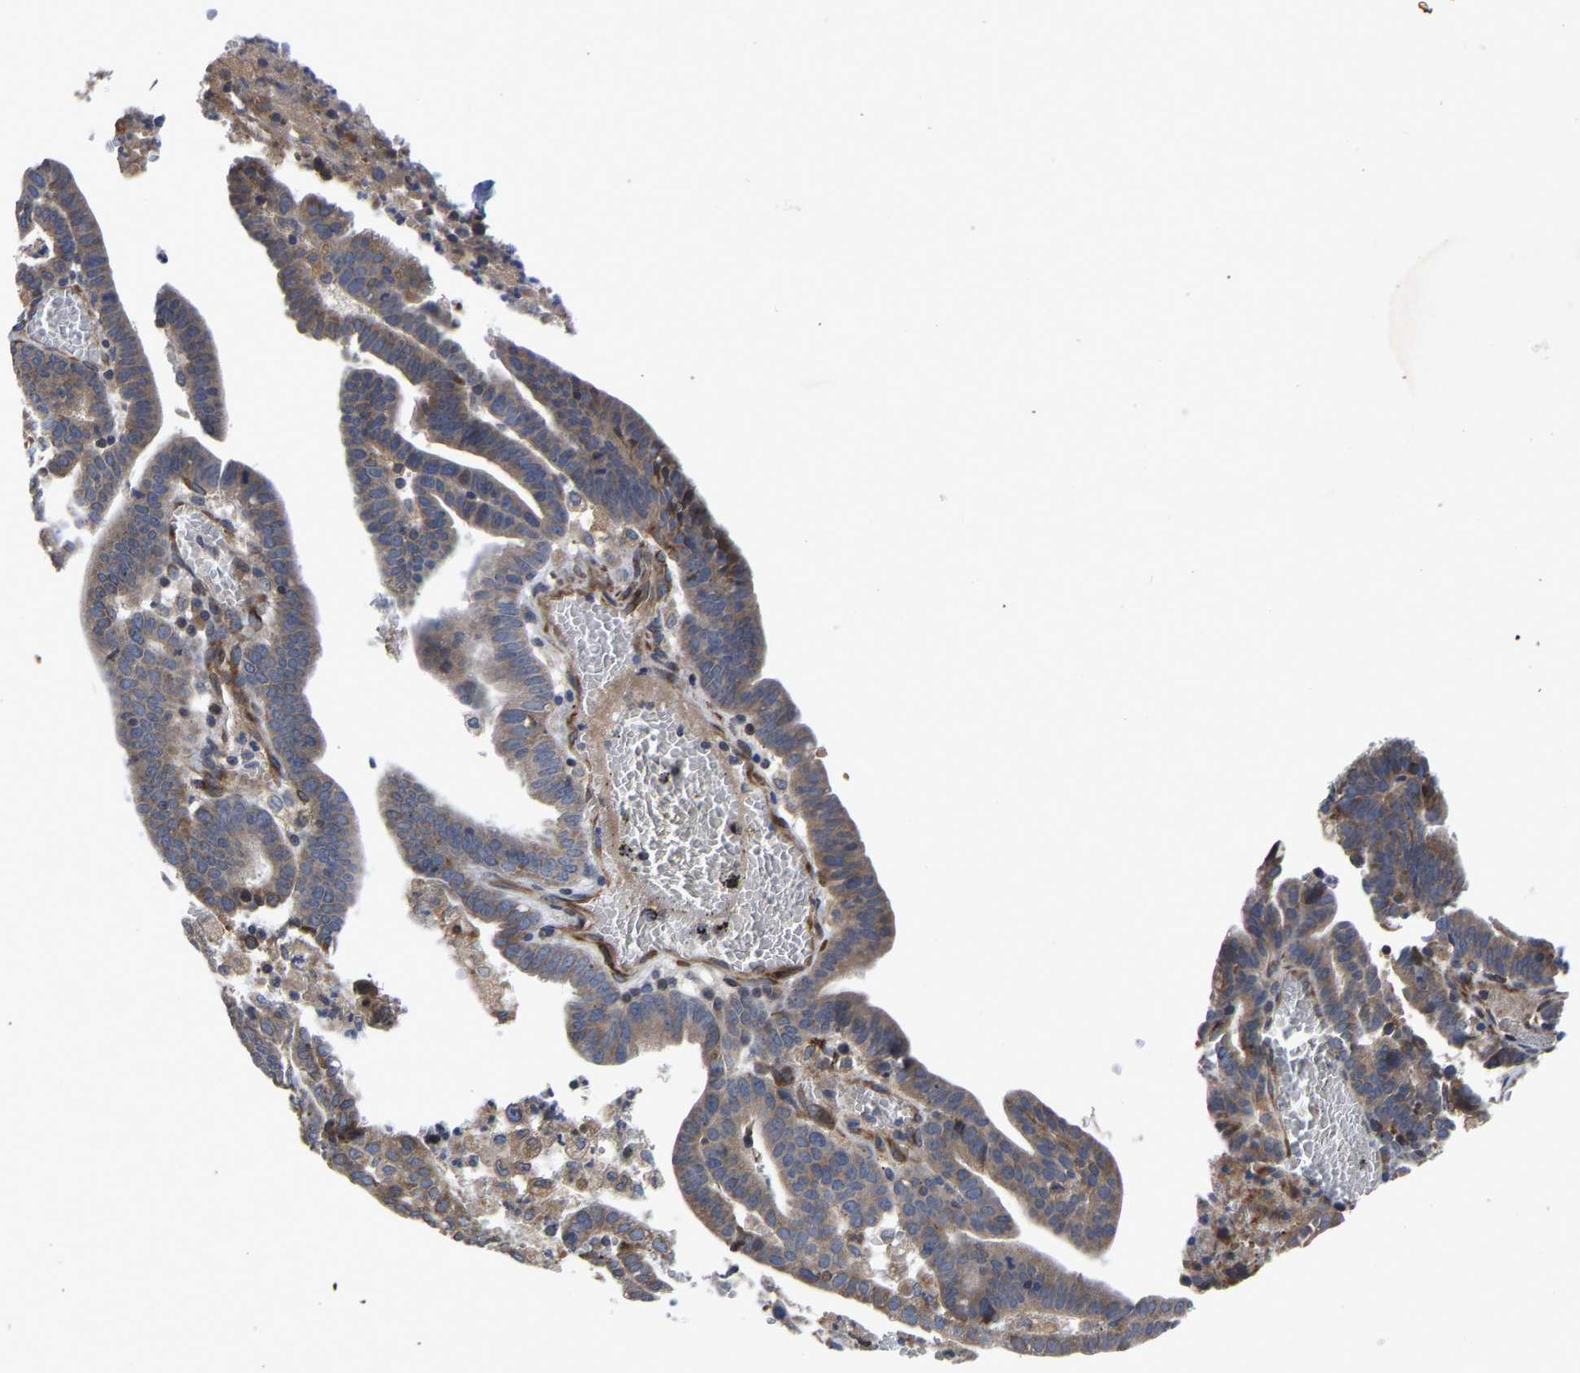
{"staining": {"intensity": "weak", "quantity": ">75%", "location": "cytoplasmic/membranous"}, "tissue": "endometrial cancer", "cell_type": "Tumor cells", "image_type": "cancer", "snomed": [{"axis": "morphology", "description": "Adenocarcinoma, NOS"}, {"axis": "topography", "description": "Uterus"}], "caption": "IHC photomicrograph of neoplastic tissue: human endometrial cancer (adenocarcinoma) stained using IHC exhibits low levels of weak protein expression localized specifically in the cytoplasmic/membranous of tumor cells, appearing as a cytoplasmic/membranous brown color.", "gene": "FRRS1", "patient": {"sex": "female", "age": 83}}